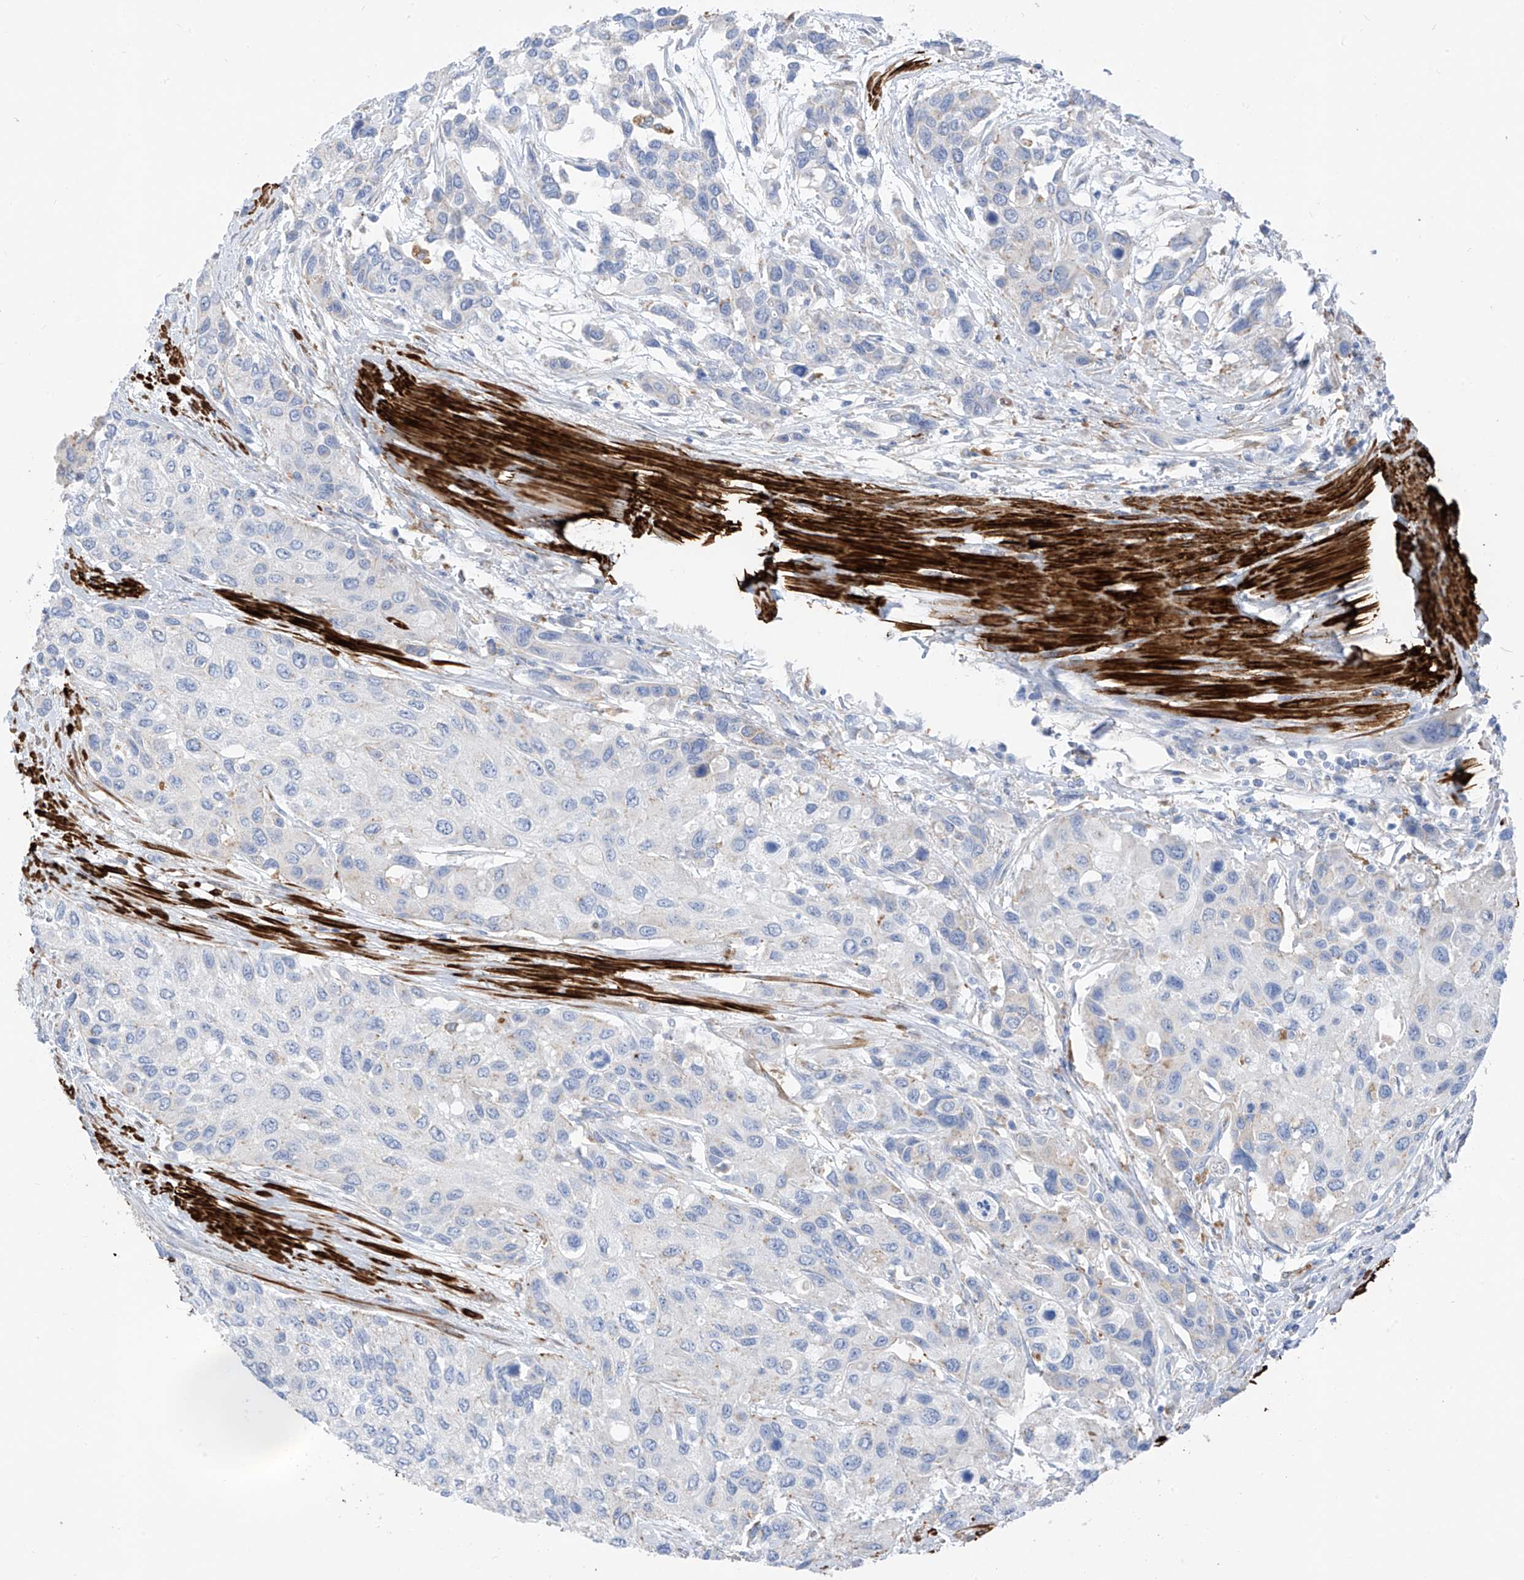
{"staining": {"intensity": "negative", "quantity": "none", "location": "none"}, "tissue": "urothelial cancer", "cell_type": "Tumor cells", "image_type": "cancer", "snomed": [{"axis": "morphology", "description": "Normal tissue, NOS"}, {"axis": "morphology", "description": "Urothelial carcinoma, High grade"}, {"axis": "topography", "description": "Vascular tissue"}, {"axis": "topography", "description": "Urinary bladder"}], "caption": "Immunohistochemistry (IHC) of human urothelial cancer displays no staining in tumor cells. Nuclei are stained in blue.", "gene": "GLMP", "patient": {"sex": "female", "age": 56}}